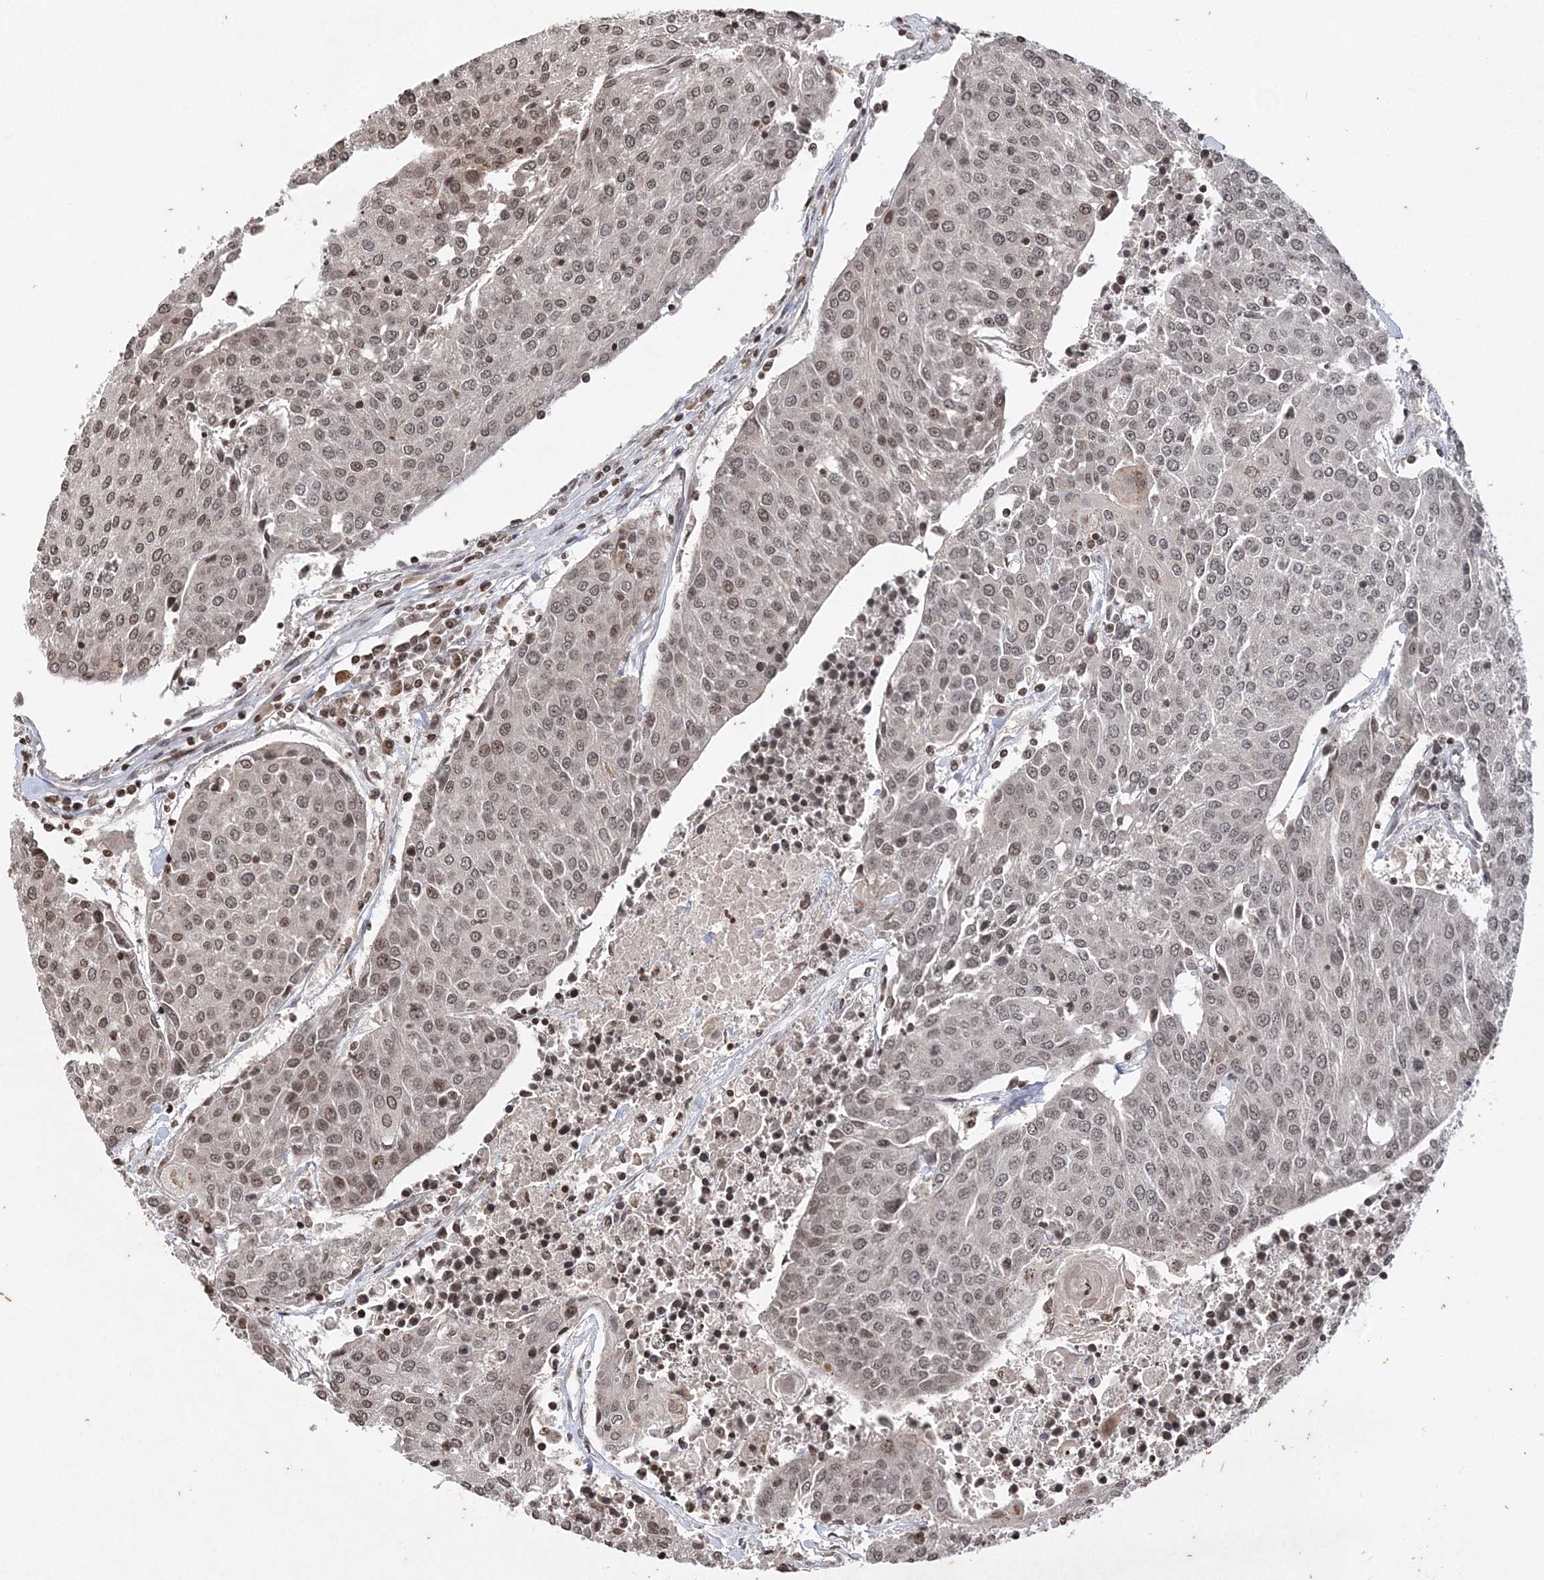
{"staining": {"intensity": "weak", "quantity": "25%-75%", "location": "nuclear"}, "tissue": "urothelial cancer", "cell_type": "Tumor cells", "image_type": "cancer", "snomed": [{"axis": "morphology", "description": "Urothelial carcinoma, High grade"}, {"axis": "topography", "description": "Urinary bladder"}], "caption": "This image reveals immunohistochemistry staining of human high-grade urothelial carcinoma, with low weak nuclear expression in approximately 25%-75% of tumor cells.", "gene": "NEDD9", "patient": {"sex": "female", "age": 85}}